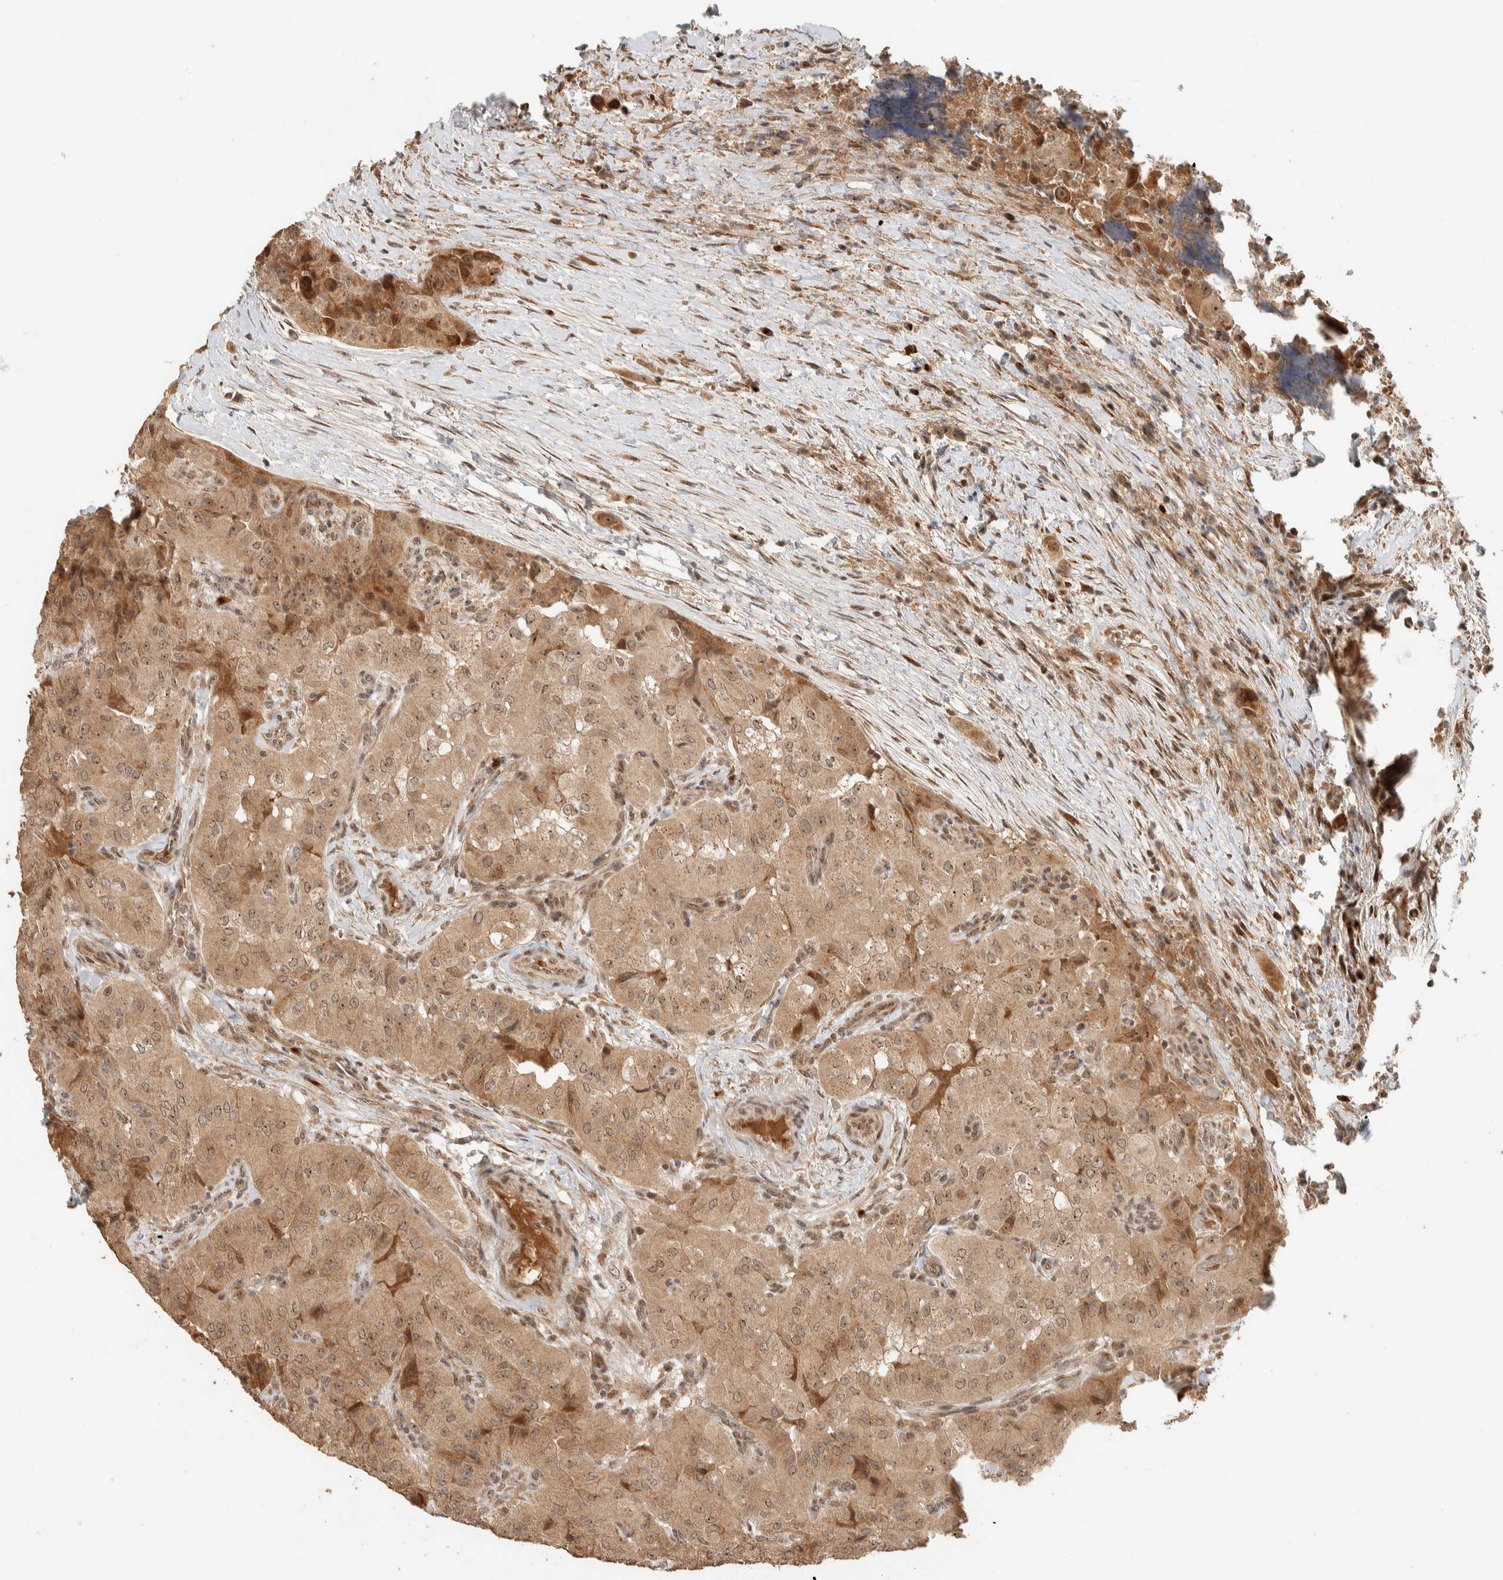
{"staining": {"intensity": "moderate", "quantity": ">75%", "location": "cytoplasmic/membranous"}, "tissue": "thyroid cancer", "cell_type": "Tumor cells", "image_type": "cancer", "snomed": [{"axis": "morphology", "description": "Papillary adenocarcinoma, NOS"}, {"axis": "topography", "description": "Thyroid gland"}], "caption": "Protein expression analysis of human thyroid cancer reveals moderate cytoplasmic/membranous positivity in approximately >75% of tumor cells.", "gene": "ZBTB2", "patient": {"sex": "female", "age": 59}}